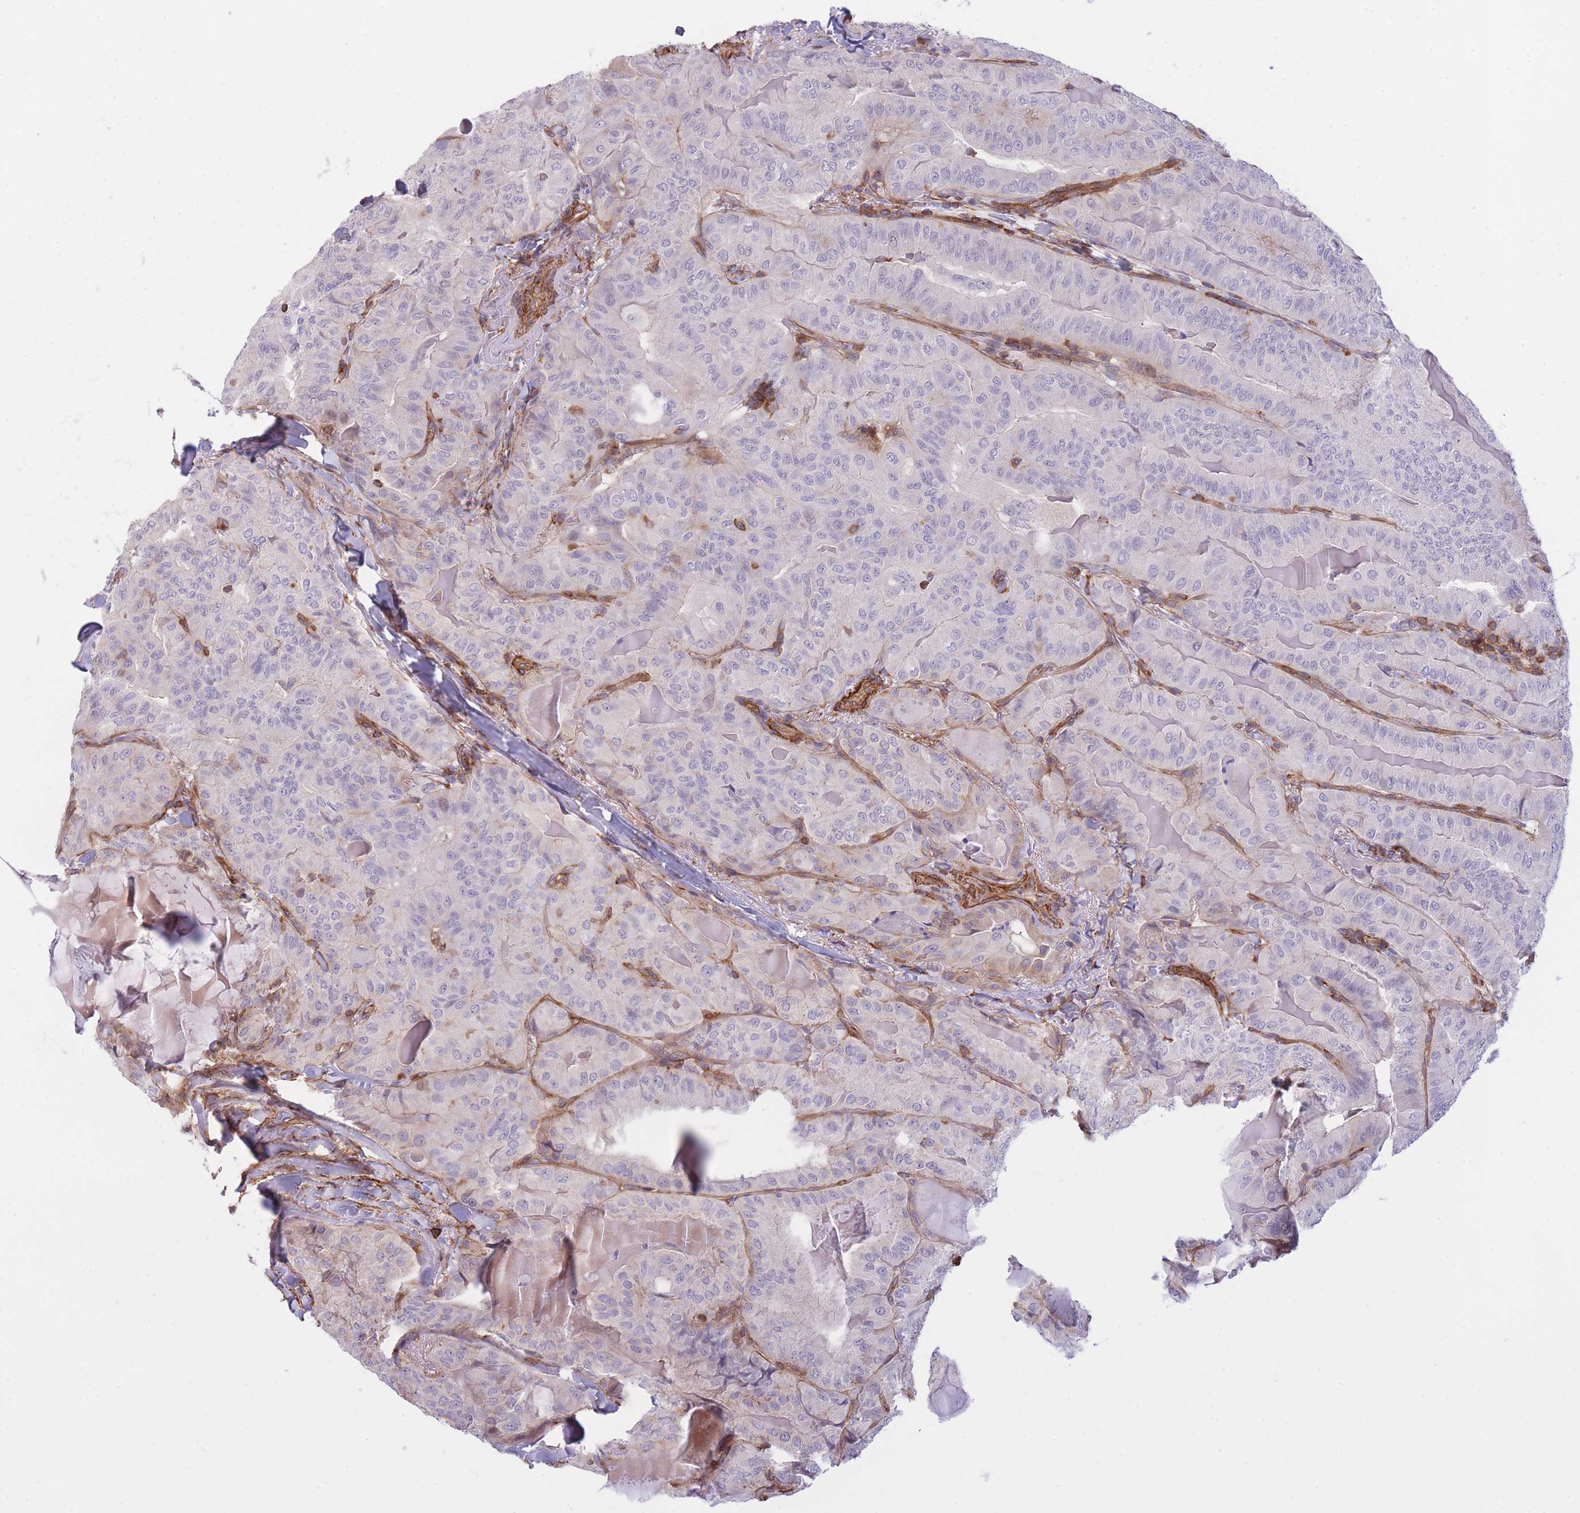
{"staining": {"intensity": "negative", "quantity": "none", "location": "none"}, "tissue": "thyroid cancer", "cell_type": "Tumor cells", "image_type": "cancer", "snomed": [{"axis": "morphology", "description": "Papillary adenocarcinoma, NOS"}, {"axis": "topography", "description": "Thyroid gland"}], "caption": "High power microscopy micrograph of an IHC micrograph of papillary adenocarcinoma (thyroid), revealing no significant staining in tumor cells.", "gene": "CDC25B", "patient": {"sex": "female", "age": 68}}